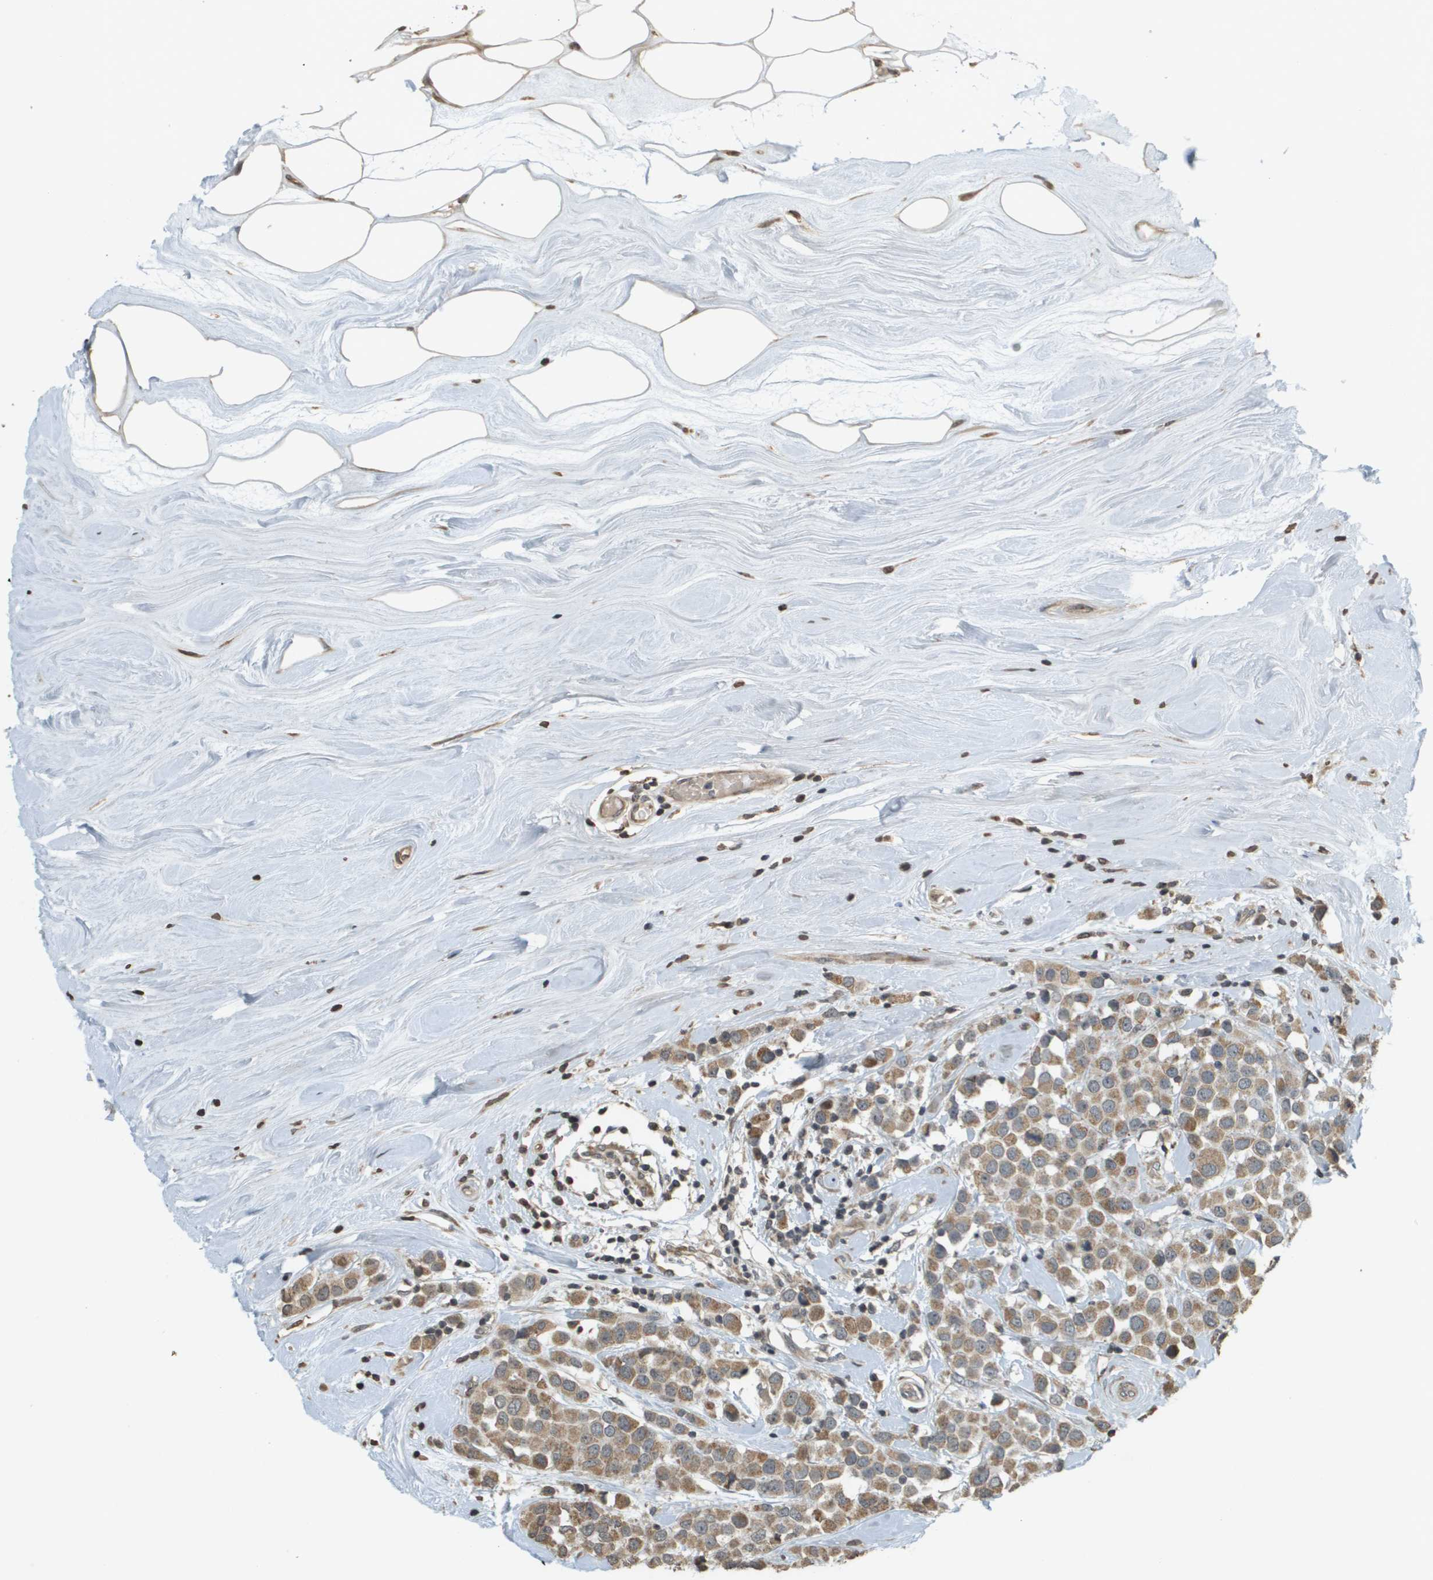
{"staining": {"intensity": "moderate", "quantity": ">75%", "location": "cytoplasmic/membranous"}, "tissue": "breast cancer", "cell_type": "Tumor cells", "image_type": "cancer", "snomed": [{"axis": "morphology", "description": "Duct carcinoma"}, {"axis": "topography", "description": "Breast"}], "caption": "Immunohistochemical staining of human infiltrating ductal carcinoma (breast) shows medium levels of moderate cytoplasmic/membranous protein staining in about >75% of tumor cells.", "gene": "RAB21", "patient": {"sex": "female", "age": 61}}